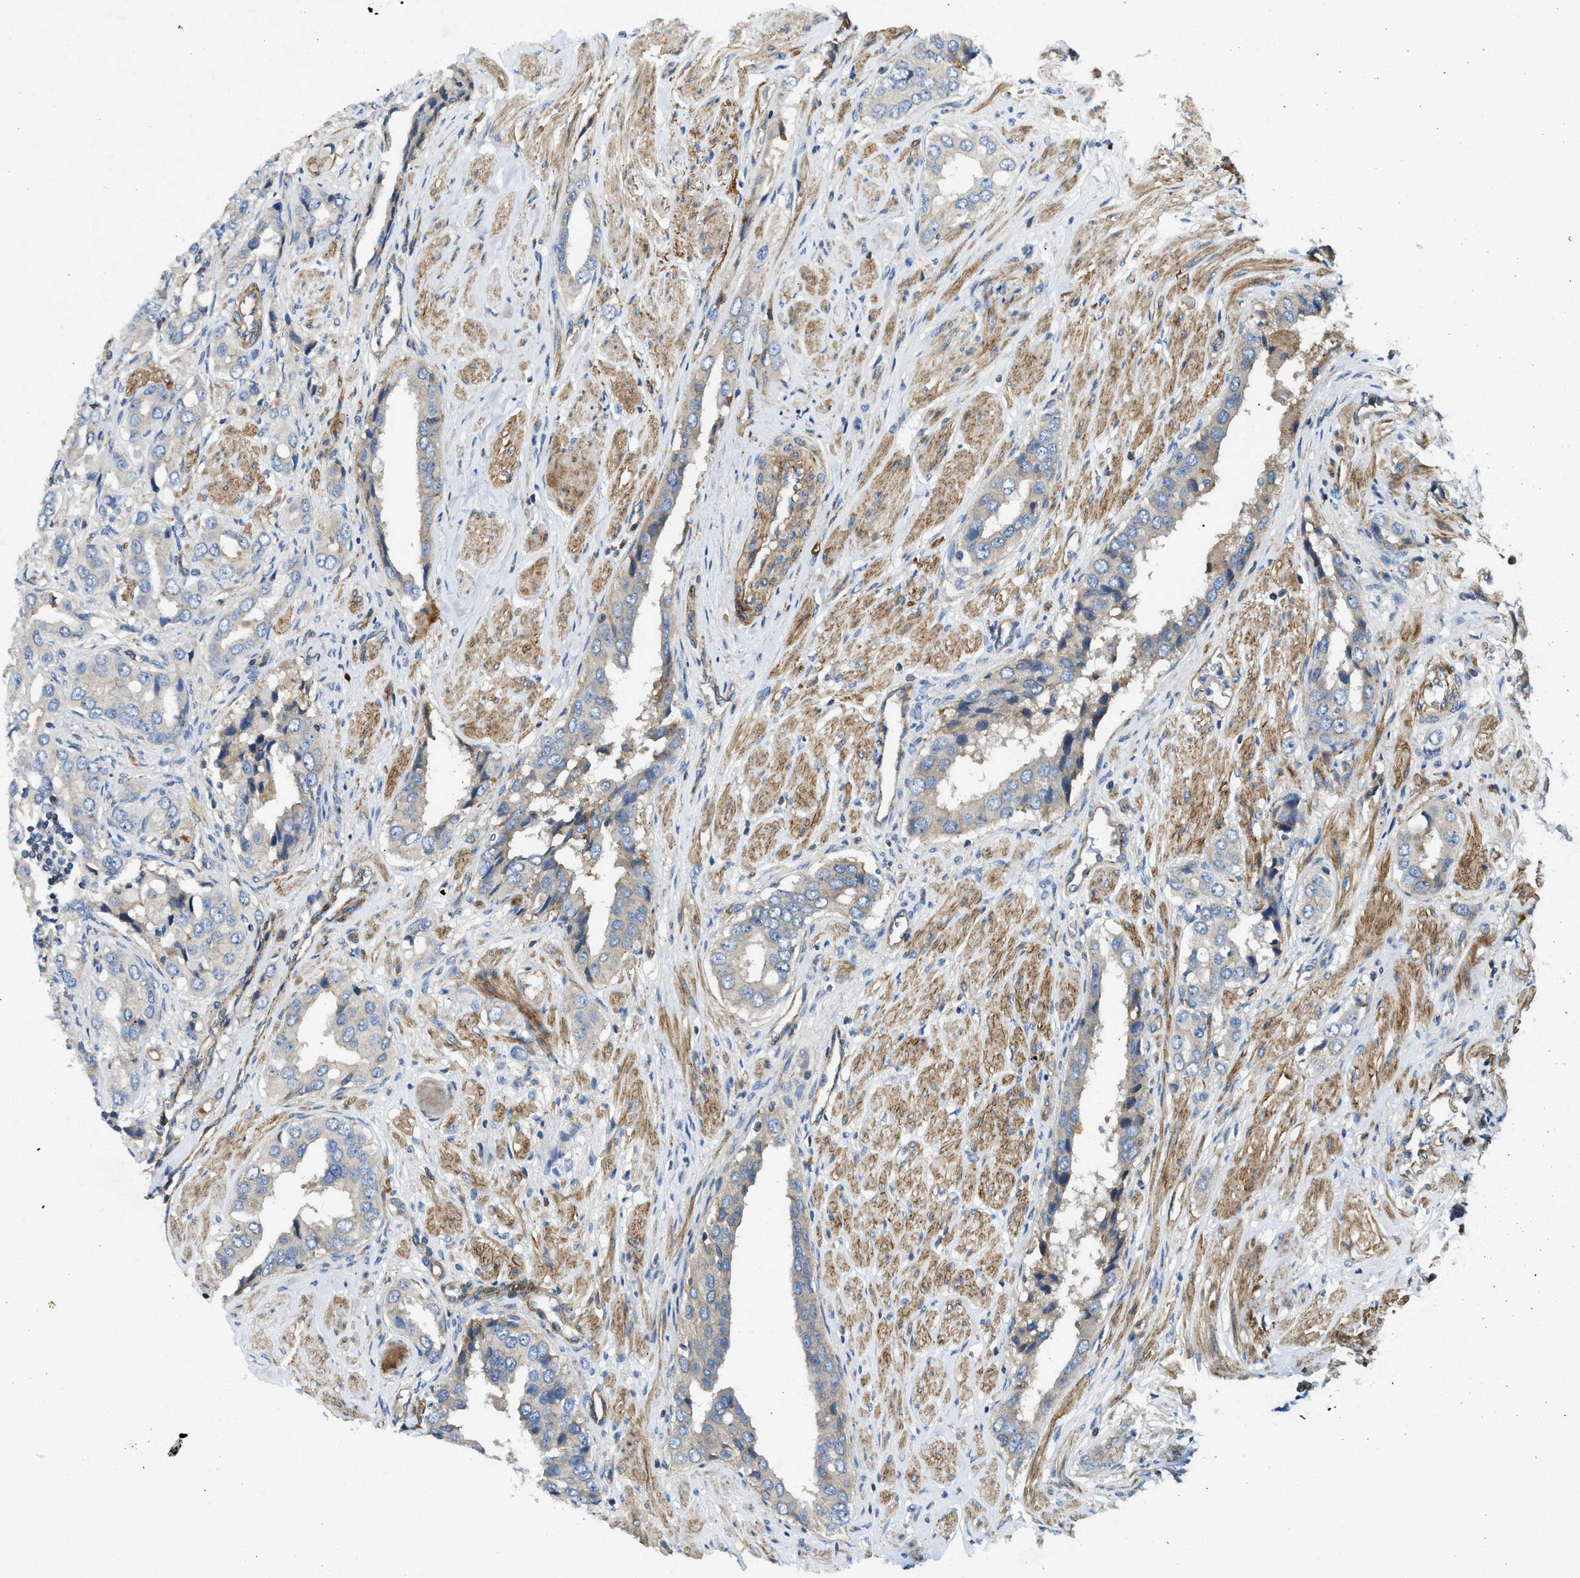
{"staining": {"intensity": "negative", "quantity": "none", "location": "none"}, "tissue": "prostate cancer", "cell_type": "Tumor cells", "image_type": "cancer", "snomed": [{"axis": "morphology", "description": "Adenocarcinoma, High grade"}, {"axis": "topography", "description": "Prostate"}], "caption": "Tumor cells show no significant protein expression in prostate cancer.", "gene": "NYNRIN", "patient": {"sex": "male", "age": 52}}